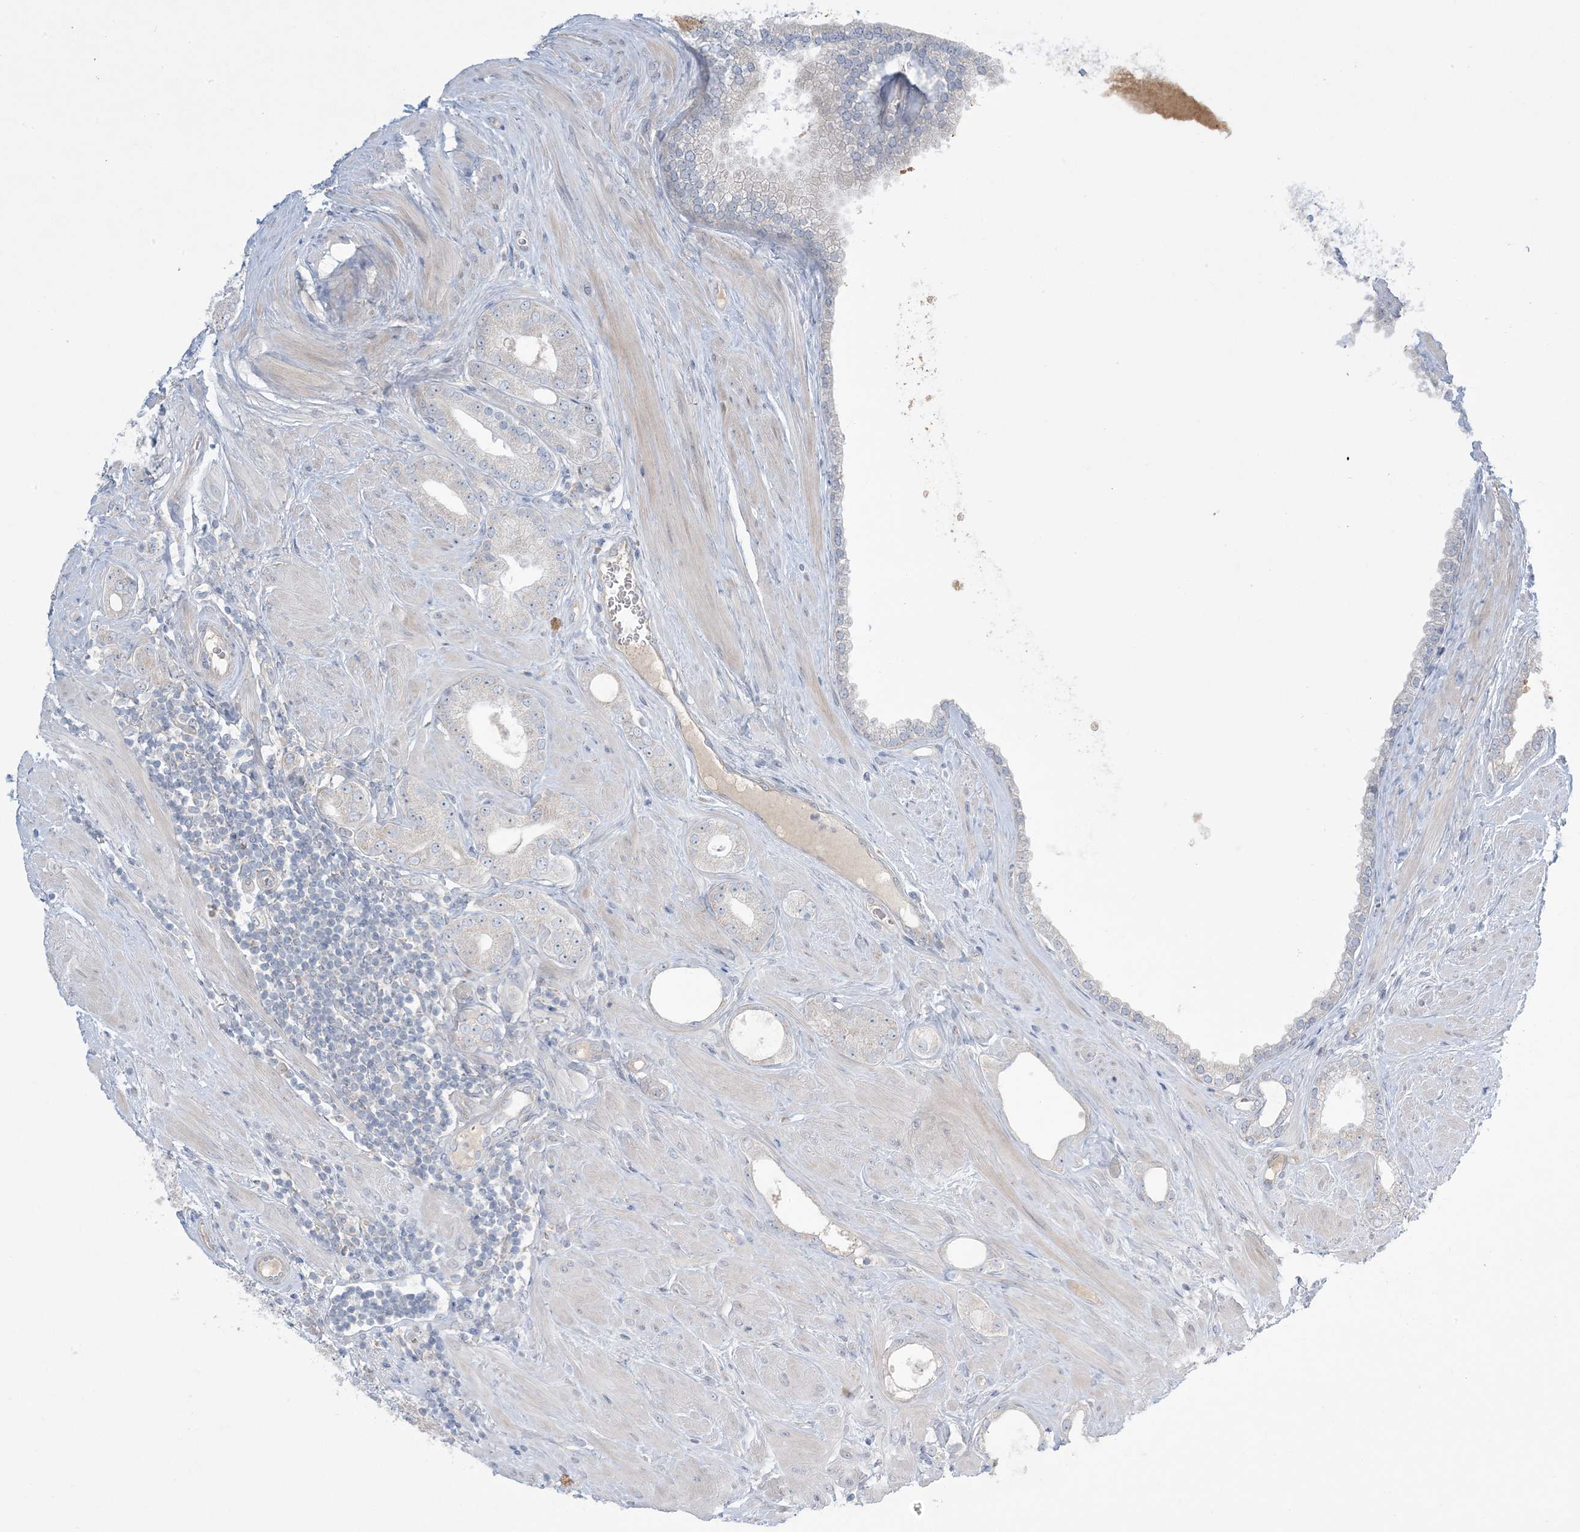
{"staining": {"intensity": "negative", "quantity": "none", "location": "none"}, "tissue": "prostate cancer", "cell_type": "Tumor cells", "image_type": "cancer", "snomed": [{"axis": "morphology", "description": "Adenocarcinoma, Low grade"}, {"axis": "topography", "description": "Prostate"}], "caption": "This is an immunohistochemistry image of prostate cancer. There is no staining in tumor cells.", "gene": "MMGT1", "patient": {"sex": "male", "age": 62}}